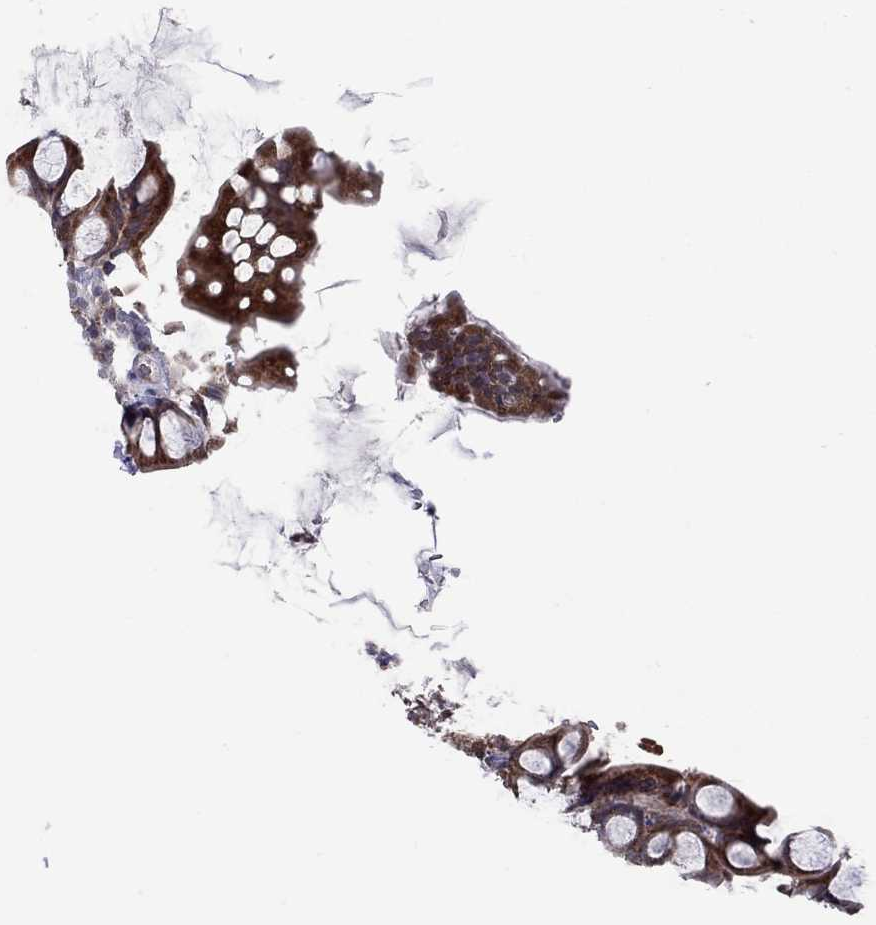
{"staining": {"intensity": "strong", "quantity": ">75%", "location": "cytoplasmic/membranous"}, "tissue": "small intestine", "cell_type": "Glandular cells", "image_type": "normal", "snomed": [{"axis": "morphology", "description": "Normal tissue, NOS"}, {"axis": "topography", "description": "Small intestine"}], "caption": "Immunohistochemistry (IHC) (DAB (3,3'-diaminobenzidine)) staining of normal human small intestine exhibits strong cytoplasmic/membranous protein positivity in about >75% of glandular cells. Immunohistochemistry (IHC) stains the protein in brown and the nuclei are stained blue.", "gene": "NDUFB1", "patient": {"sex": "male", "age": 70}}